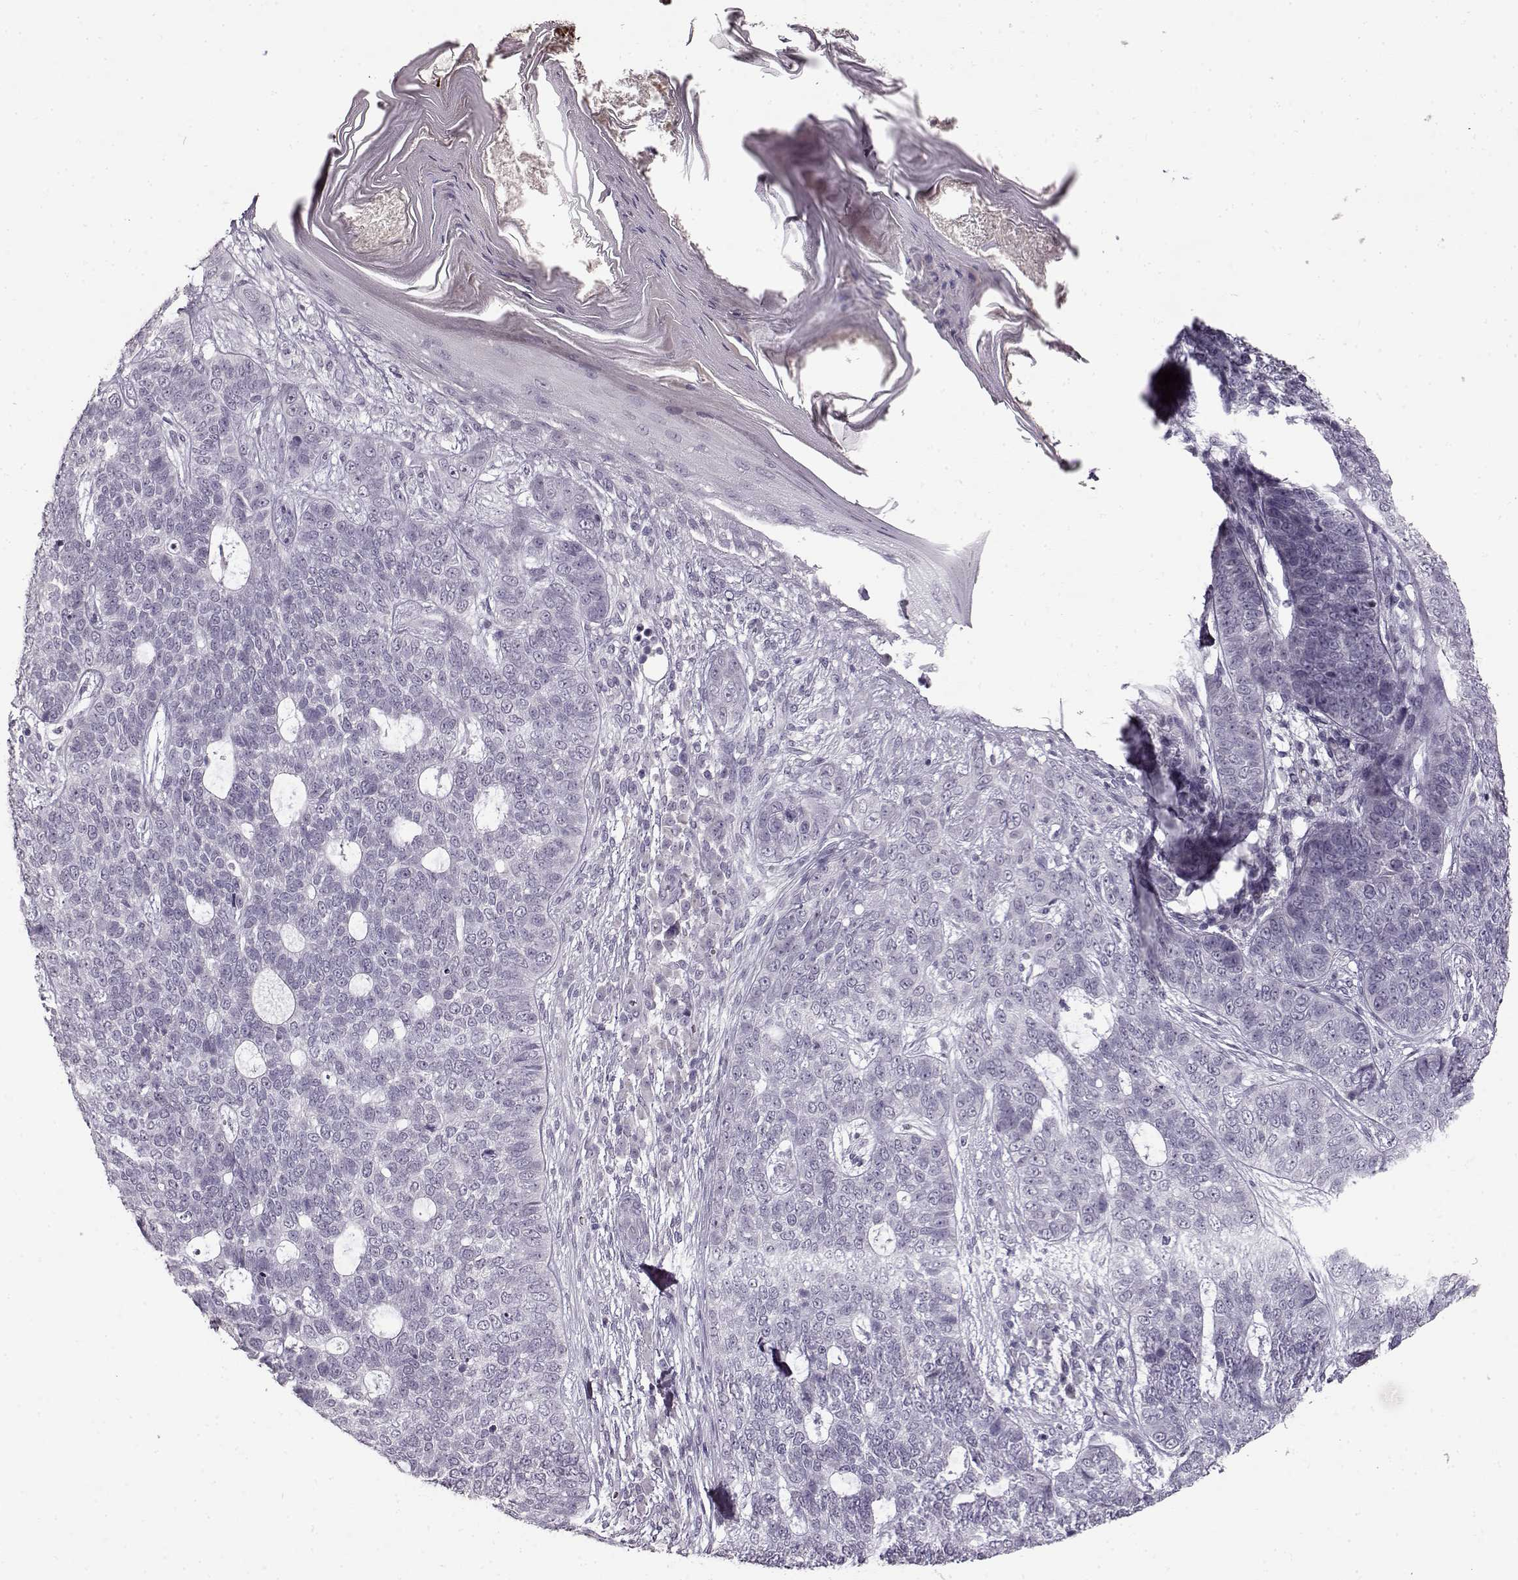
{"staining": {"intensity": "negative", "quantity": "none", "location": "none"}, "tissue": "skin cancer", "cell_type": "Tumor cells", "image_type": "cancer", "snomed": [{"axis": "morphology", "description": "Basal cell carcinoma"}, {"axis": "topography", "description": "Skin"}], "caption": "Photomicrograph shows no significant protein expression in tumor cells of skin cancer. (Brightfield microscopy of DAB immunohistochemistry at high magnification).", "gene": "FSHB", "patient": {"sex": "female", "age": 69}}